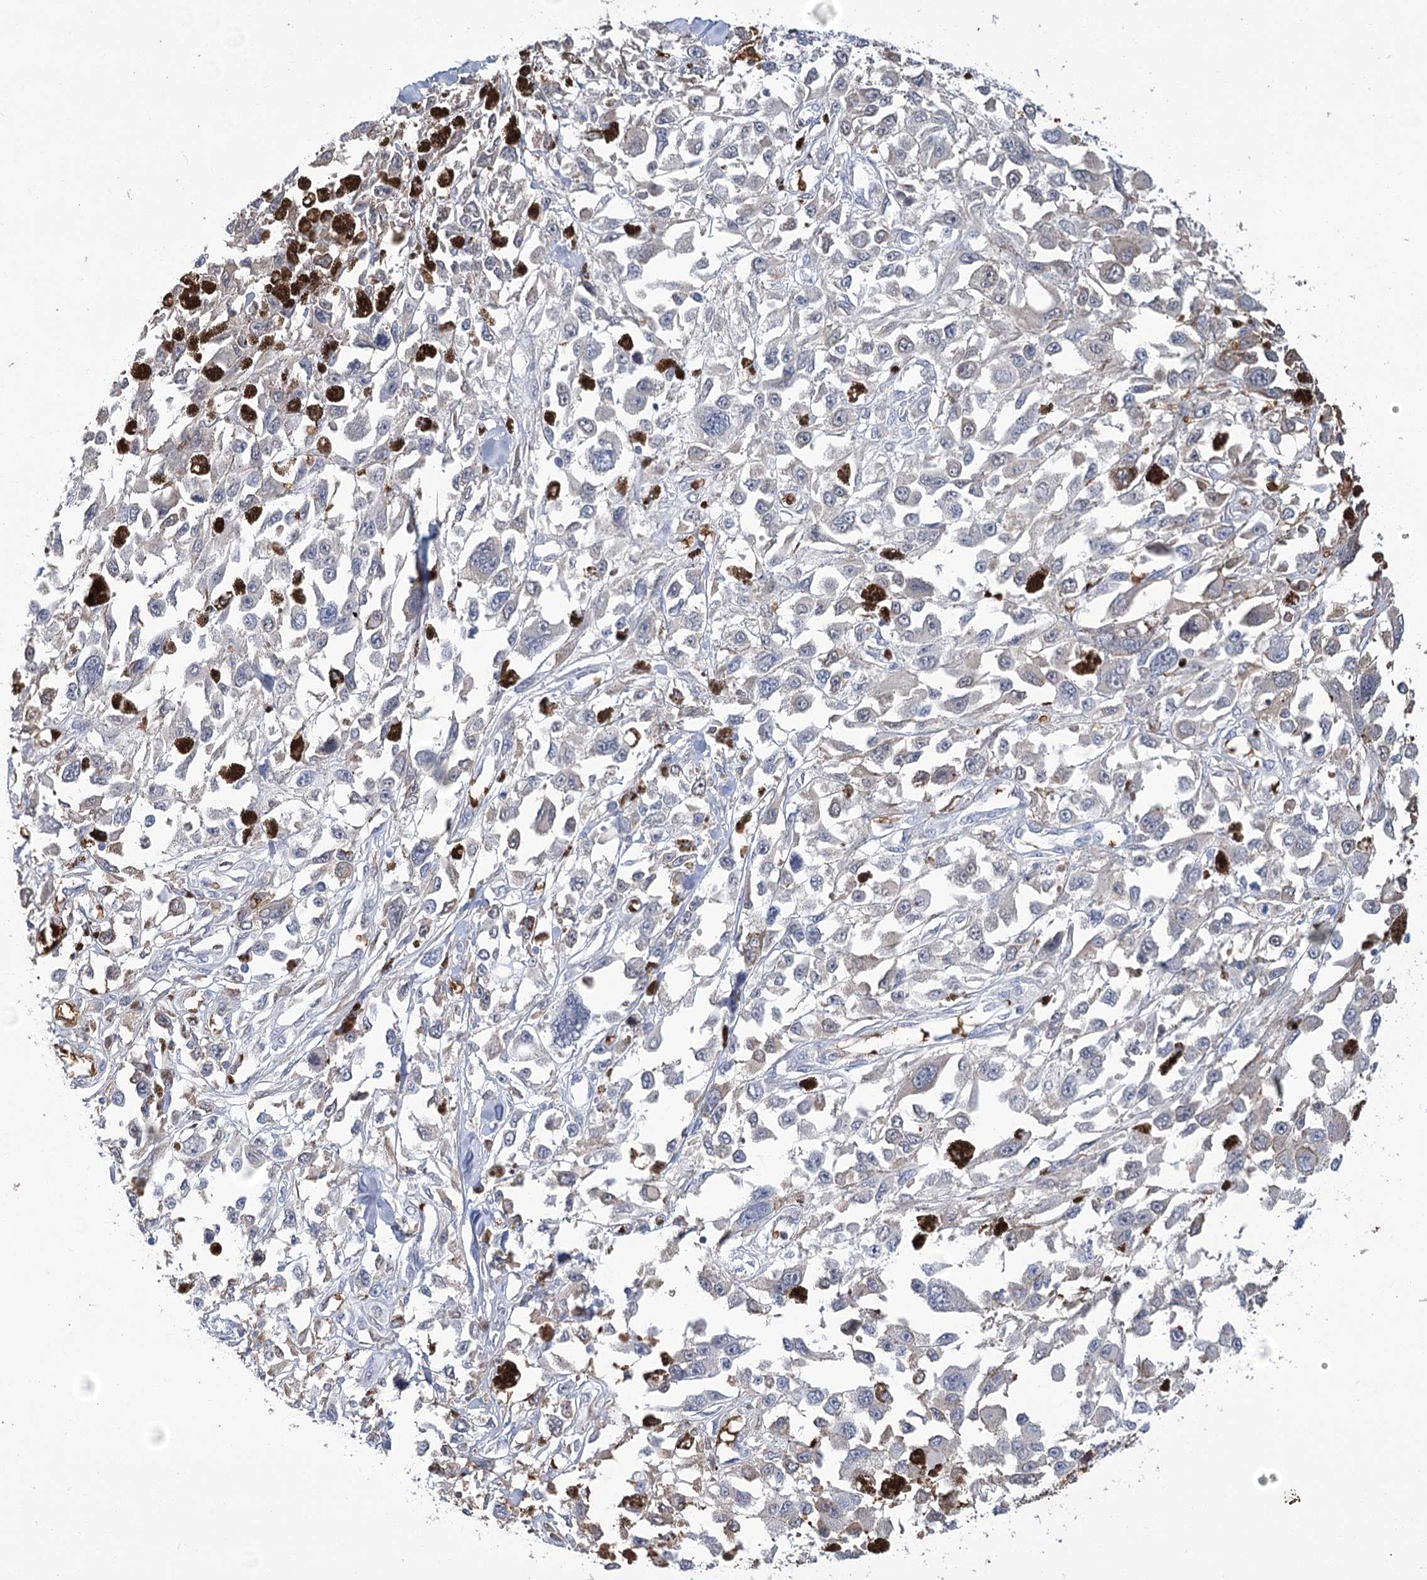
{"staining": {"intensity": "negative", "quantity": "none", "location": "none"}, "tissue": "melanoma", "cell_type": "Tumor cells", "image_type": "cancer", "snomed": [{"axis": "morphology", "description": "Malignant melanoma, Metastatic site"}, {"axis": "topography", "description": "Lymph node"}], "caption": "Immunohistochemistry (IHC) image of human melanoma stained for a protein (brown), which reveals no staining in tumor cells.", "gene": "HBA1", "patient": {"sex": "male", "age": 59}}